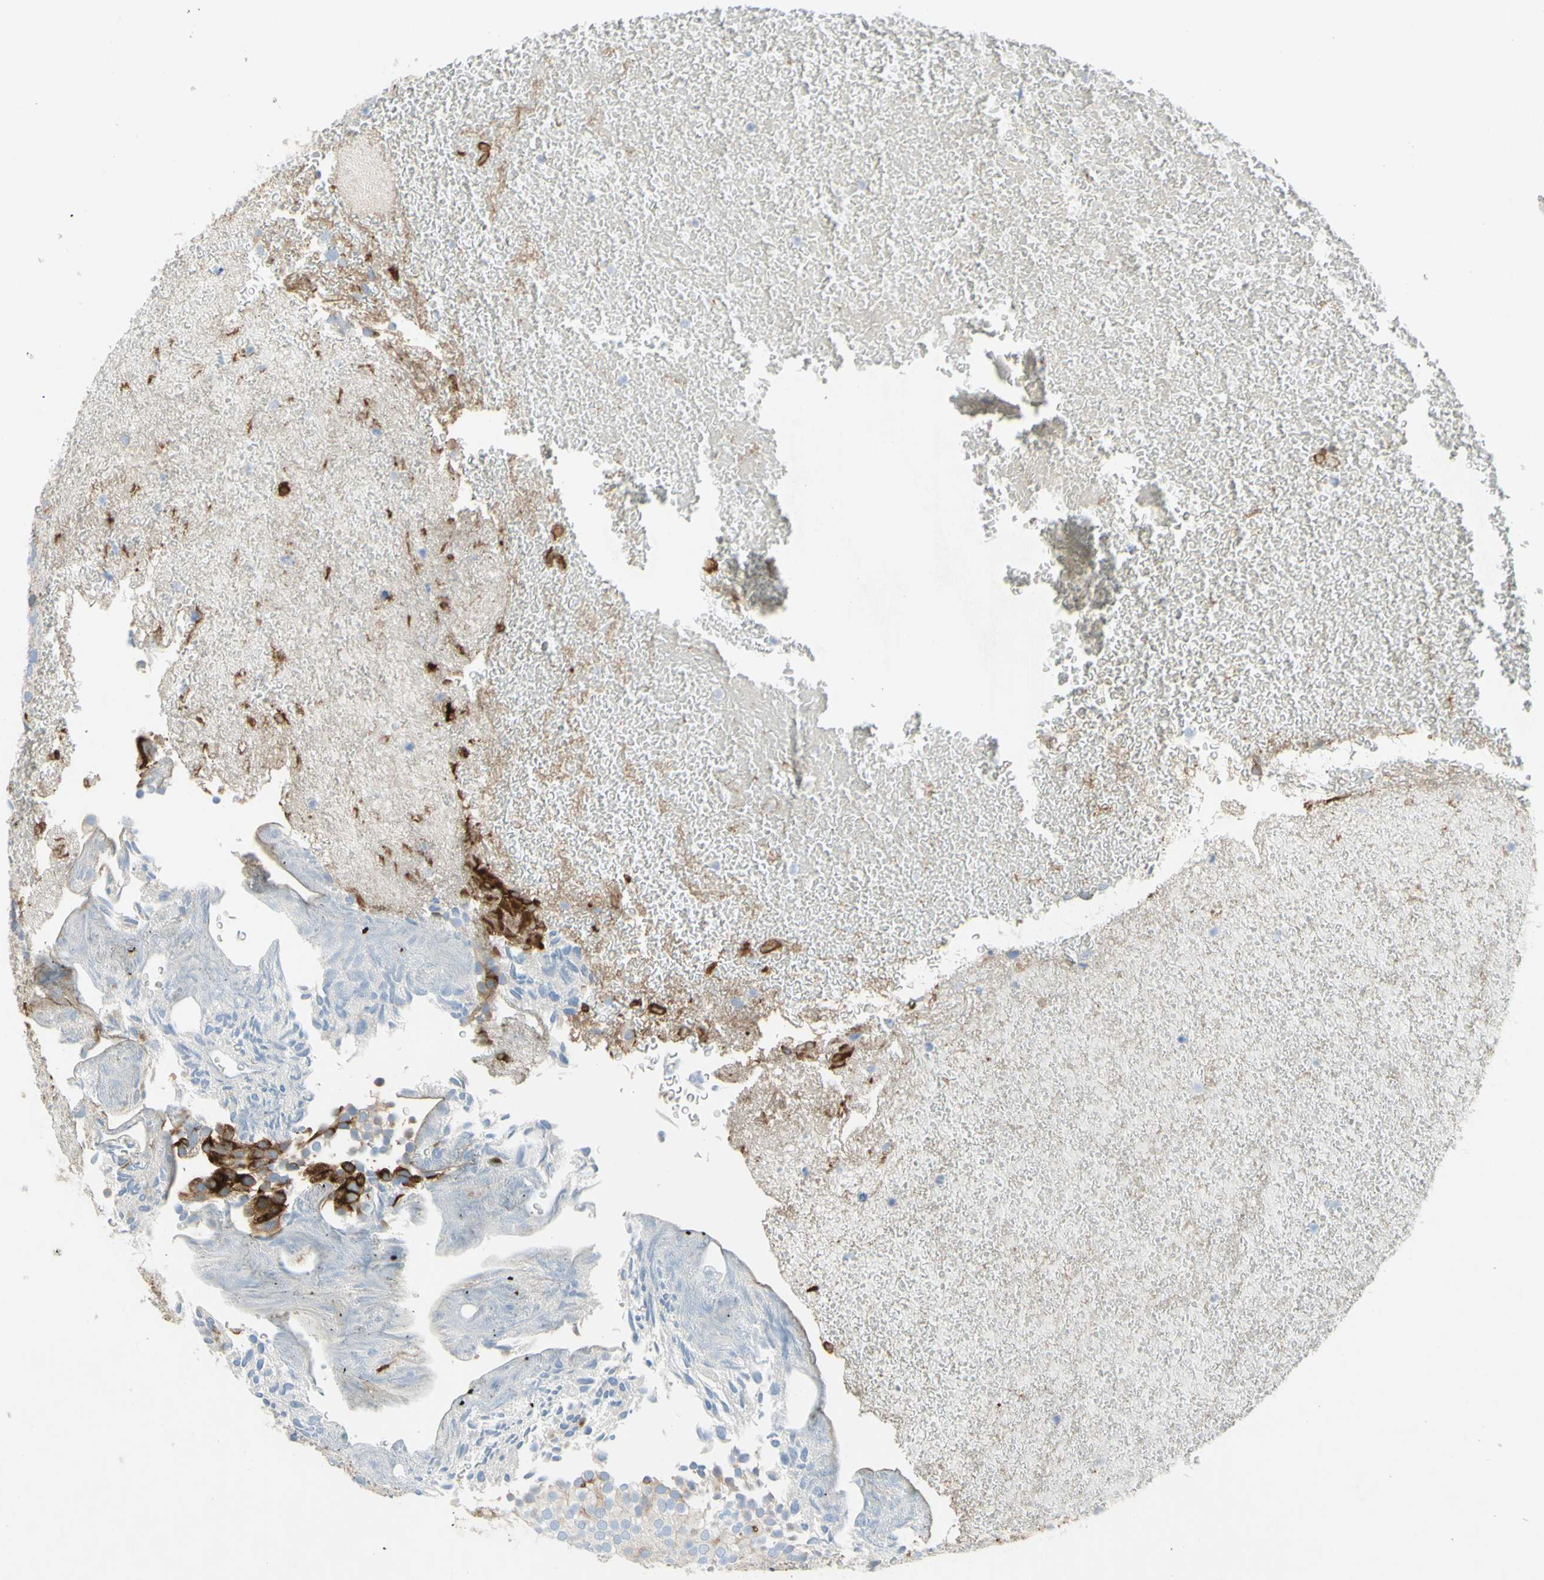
{"staining": {"intensity": "negative", "quantity": "none", "location": "none"}, "tissue": "urothelial cancer", "cell_type": "Tumor cells", "image_type": "cancer", "snomed": [{"axis": "morphology", "description": "Urothelial carcinoma, Low grade"}, {"axis": "topography", "description": "Urinary bladder"}], "caption": "Immunohistochemical staining of human urothelial carcinoma (low-grade) exhibits no significant staining in tumor cells.", "gene": "MUC1", "patient": {"sex": "male", "age": 78}}